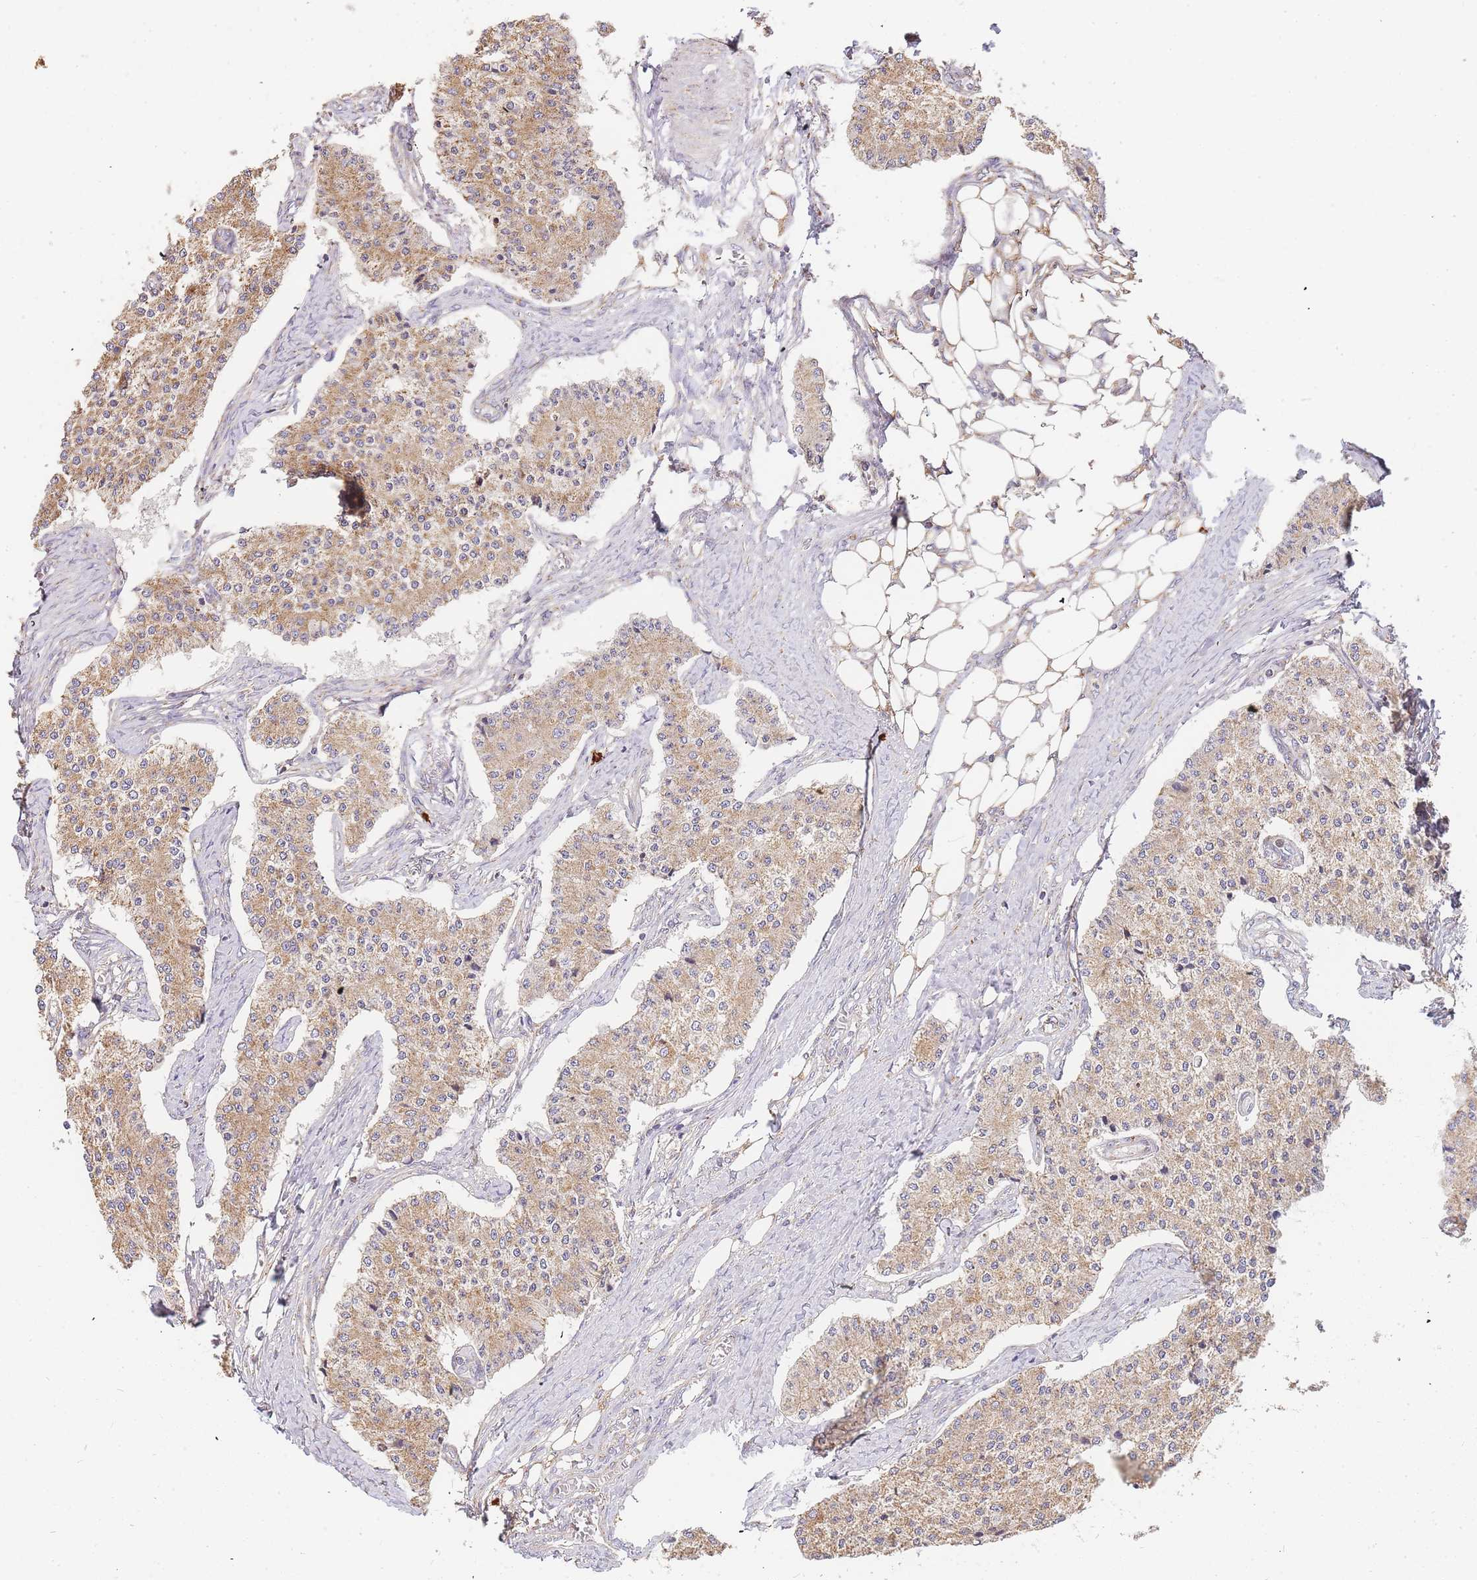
{"staining": {"intensity": "moderate", "quantity": ">75%", "location": "cytoplasmic/membranous"}, "tissue": "carcinoid", "cell_type": "Tumor cells", "image_type": "cancer", "snomed": [{"axis": "morphology", "description": "Carcinoid, malignant, NOS"}, {"axis": "topography", "description": "Colon"}], "caption": "Immunohistochemical staining of human carcinoid (malignant) shows moderate cytoplasmic/membranous protein positivity in approximately >75% of tumor cells. The staining is performed using DAB brown chromogen to label protein expression. The nuclei are counter-stained blue using hematoxylin.", "gene": "ADCY9", "patient": {"sex": "female", "age": 52}}